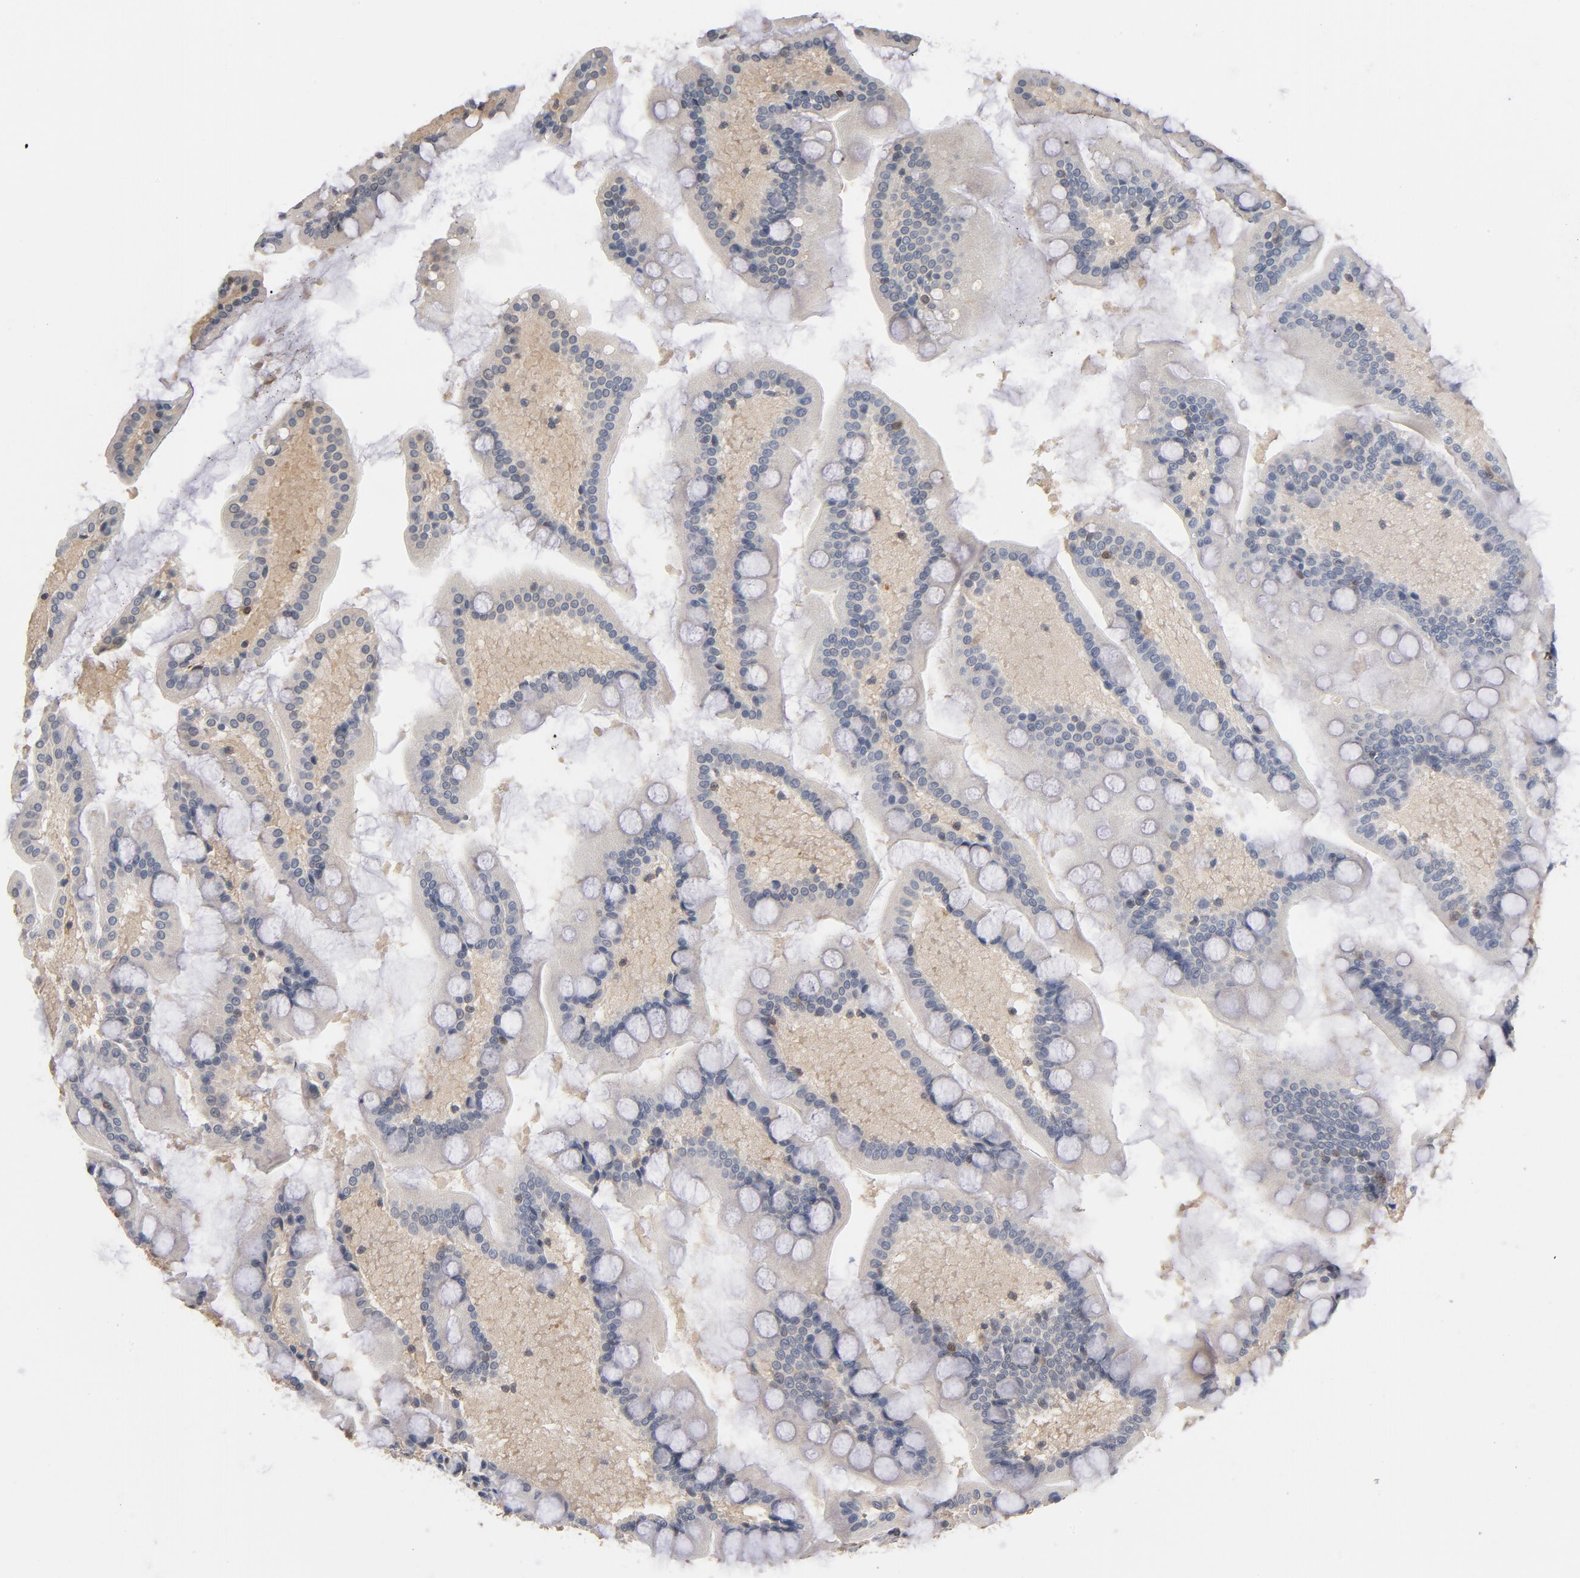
{"staining": {"intensity": "moderate", "quantity": "25%-75%", "location": "cytoplasmic/membranous"}, "tissue": "small intestine", "cell_type": "Glandular cells", "image_type": "normal", "snomed": [{"axis": "morphology", "description": "Normal tissue, NOS"}, {"axis": "topography", "description": "Small intestine"}], "caption": "IHC histopathology image of benign small intestine stained for a protein (brown), which exhibits medium levels of moderate cytoplasmic/membranous staining in about 25%-75% of glandular cells.", "gene": "MIF", "patient": {"sex": "male", "age": 41}}